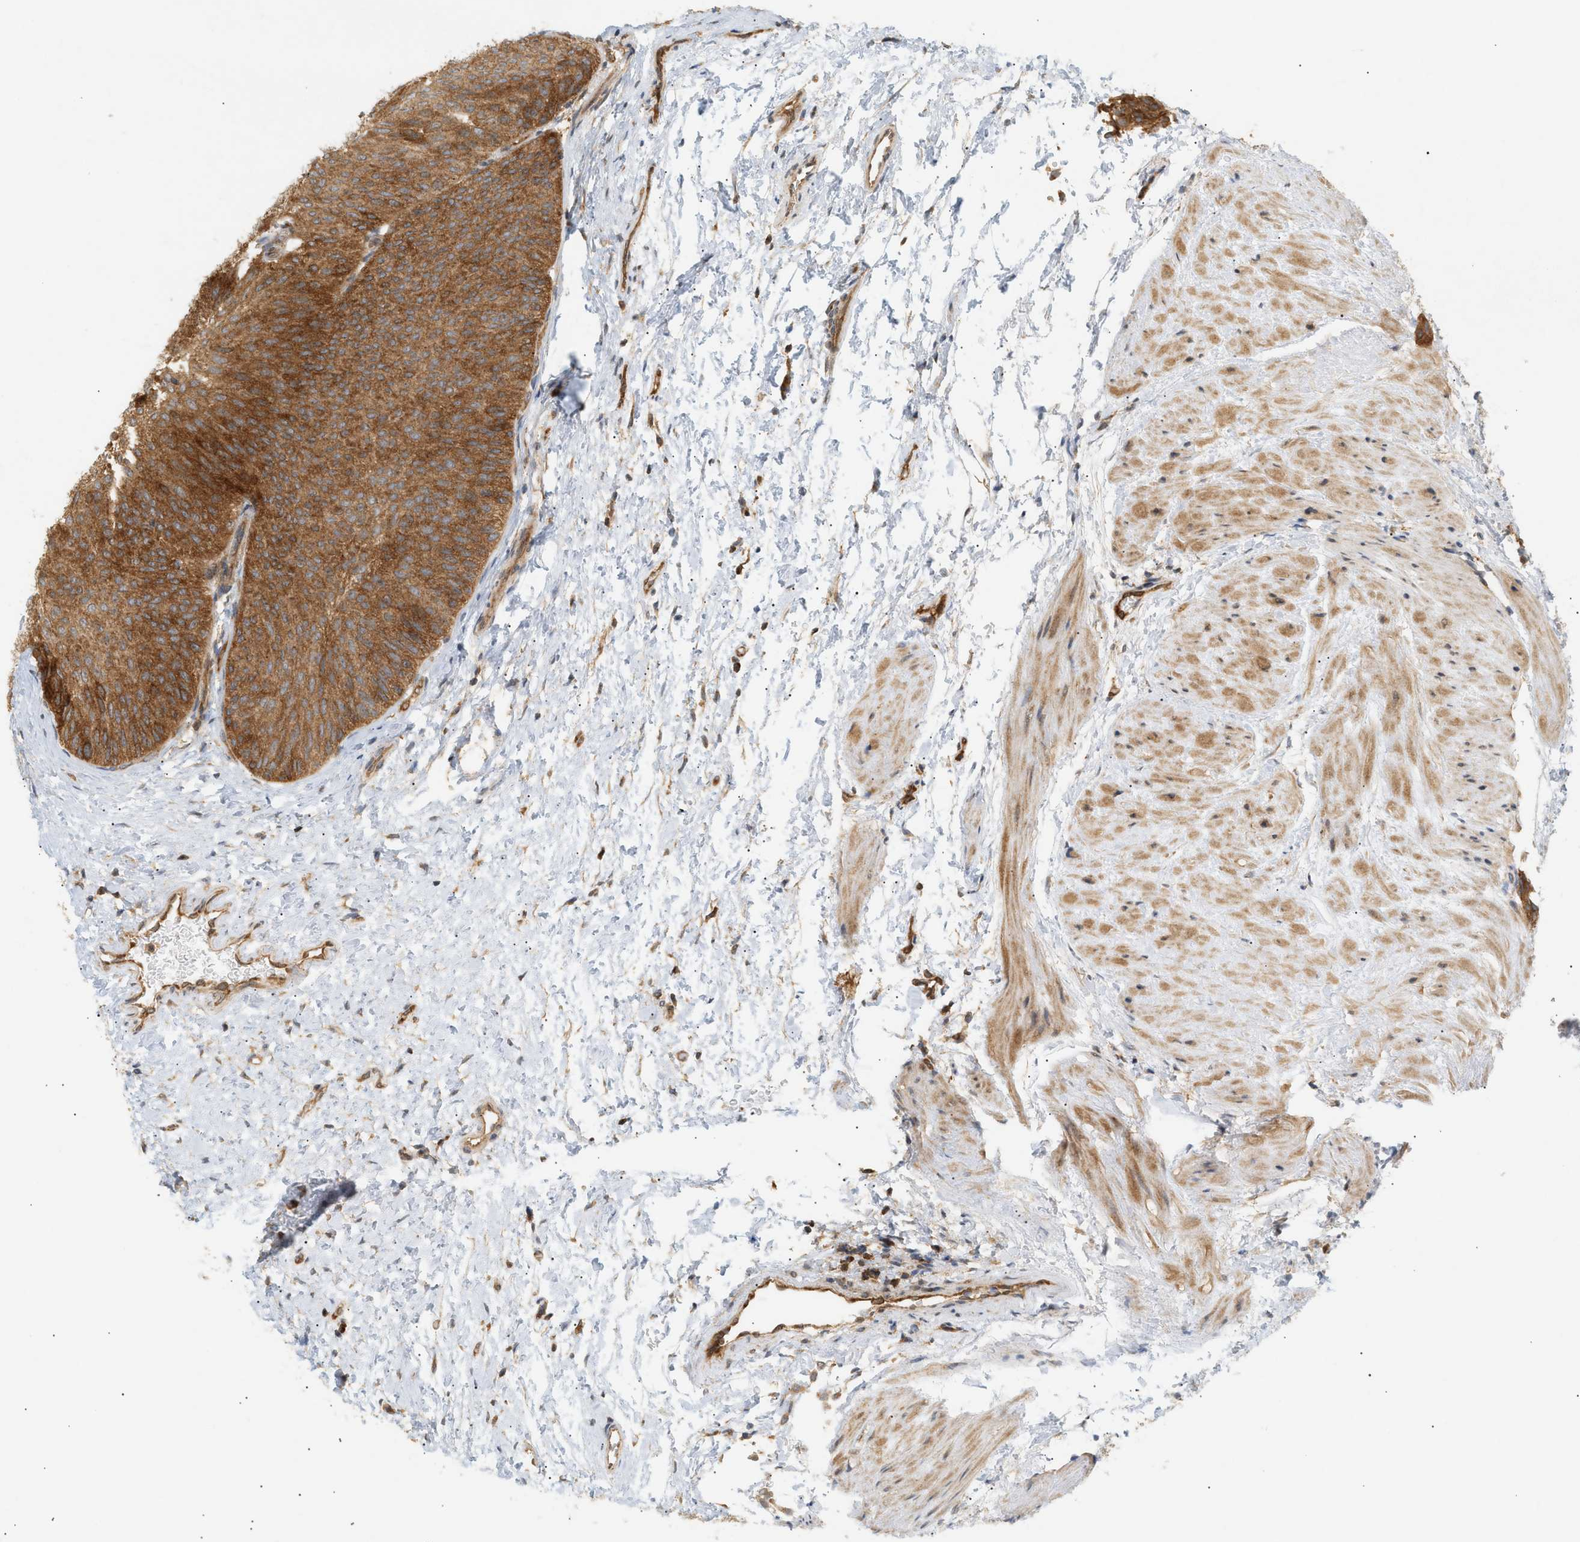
{"staining": {"intensity": "strong", "quantity": ">75%", "location": "cytoplasmic/membranous"}, "tissue": "urothelial cancer", "cell_type": "Tumor cells", "image_type": "cancer", "snomed": [{"axis": "morphology", "description": "Urothelial carcinoma, Low grade"}, {"axis": "topography", "description": "Urinary bladder"}], "caption": "The image shows a brown stain indicating the presence of a protein in the cytoplasmic/membranous of tumor cells in urothelial cancer. The protein of interest is stained brown, and the nuclei are stained in blue (DAB IHC with brightfield microscopy, high magnification).", "gene": "SHC1", "patient": {"sex": "female", "age": 60}}